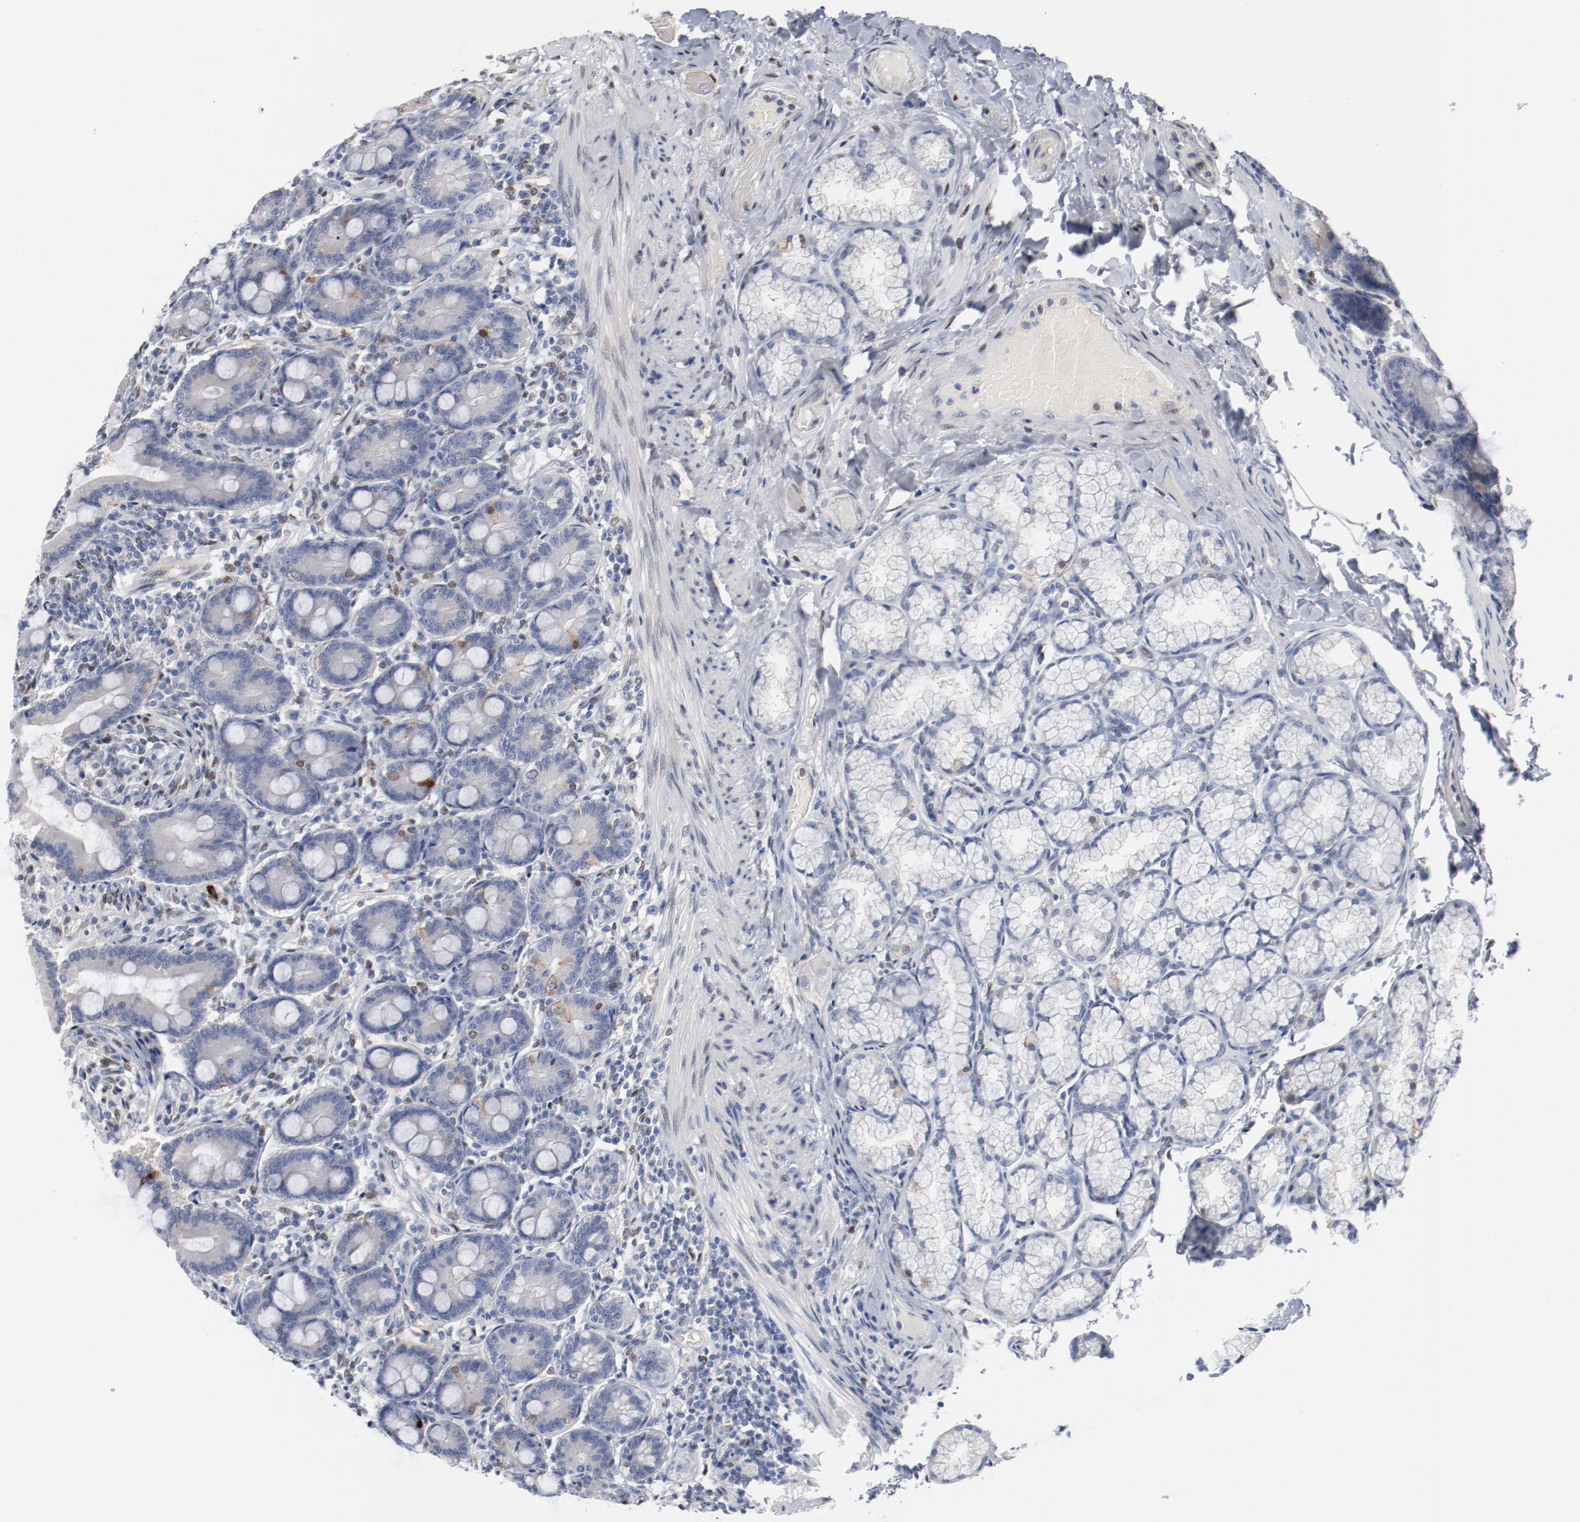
{"staining": {"intensity": "weak", "quantity": "<25%", "location": "cytoplasmic/membranous"}, "tissue": "duodenum", "cell_type": "Glandular cells", "image_type": "normal", "snomed": [{"axis": "morphology", "description": "Normal tissue, NOS"}, {"axis": "topography", "description": "Duodenum"}], "caption": "An immunohistochemistry image of unremarkable duodenum is shown. There is no staining in glandular cells of duodenum. (DAB (3,3'-diaminobenzidine) IHC with hematoxylin counter stain).", "gene": "ZEB2", "patient": {"sex": "female", "age": 64}}